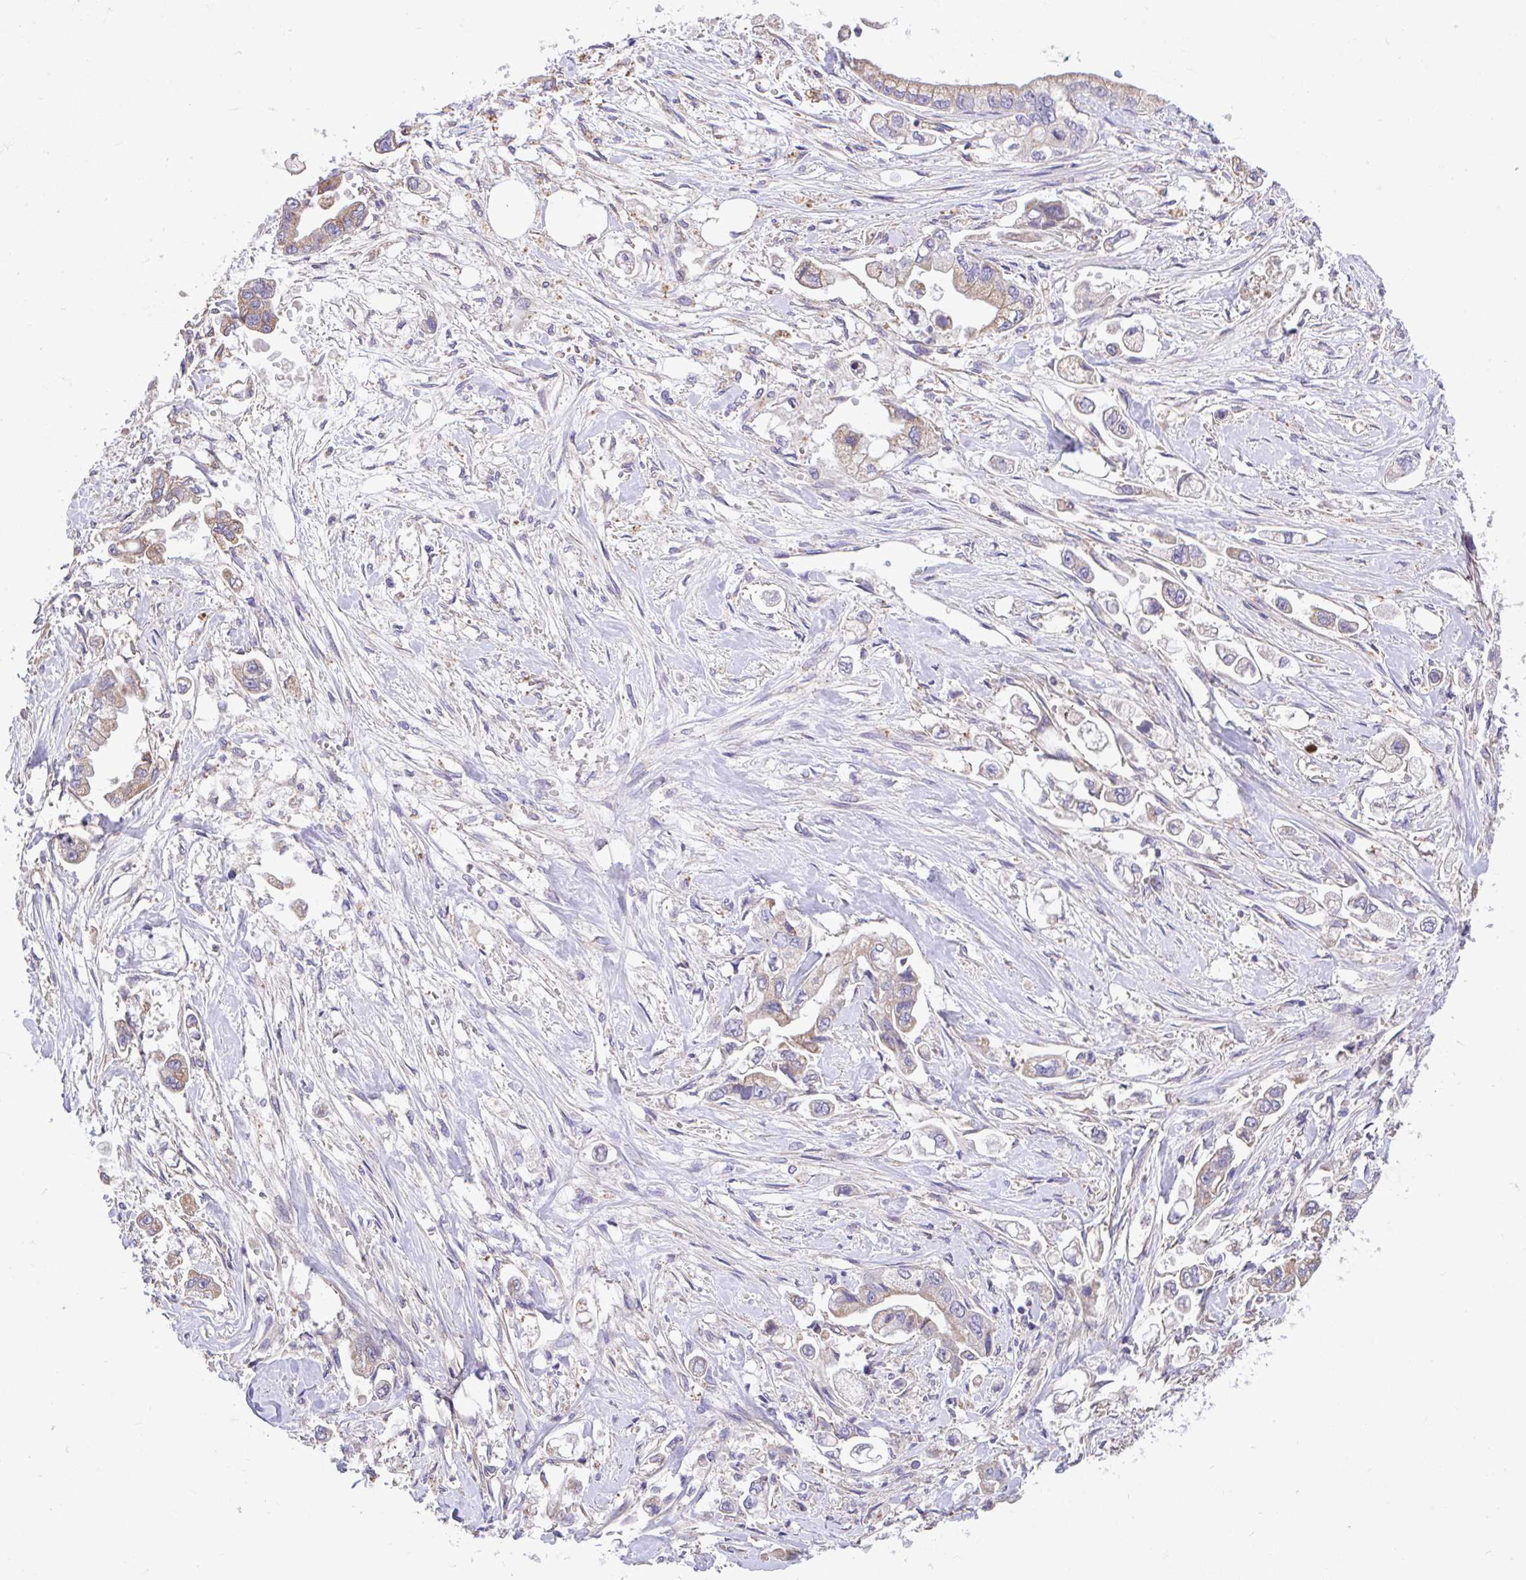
{"staining": {"intensity": "moderate", "quantity": "25%-75%", "location": "cytoplasmic/membranous"}, "tissue": "stomach cancer", "cell_type": "Tumor cells", "image_type": "cancer", "snomed": [{"axis": "morphology", "description": "Adenocarcinoma, NOS"}, {"axis": "topography", "description": "Stomach"}], "caption": "Immunohistochemistry (IHC) (DAB) staining of adenocarcinoma (stomach) displays moderate cytoplasmic/membranous protein positivity in approximately 25%-75% of tumor cells.", "gene": "MPC2", "patient": {"sex": "male", "age": 62}}